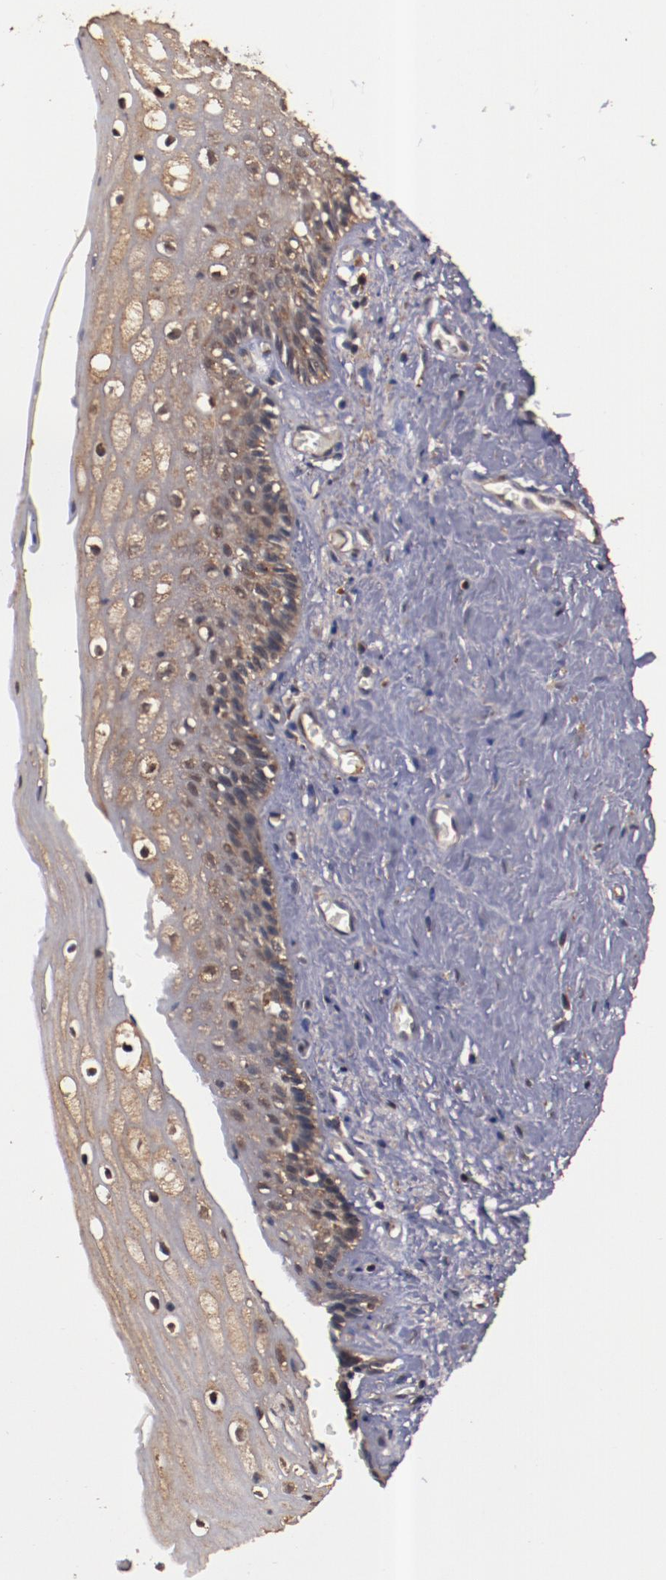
{"staining": {"intensity": "moderate", "quantity": "25%-75%", "location": "cytoplasmic/membranous"}, "tissue": "vagina", "cell_type": "Squamous epithelial cells", "image_type": "normal", "snomed": [{"axis": "morphology", "description": "Normal tissue, NOS"}, {"axis": "topography", "description": "Vagina"}], "caption": "Immunohistochemistry (IHC) of normal vagina reveals medium levels of moderate cytoplasmic/membranous positivity in about 25%-75% of squamous epithelial cells.", "gene": "TXNDC16", "patient": {"sex": "female", "age": 46}}